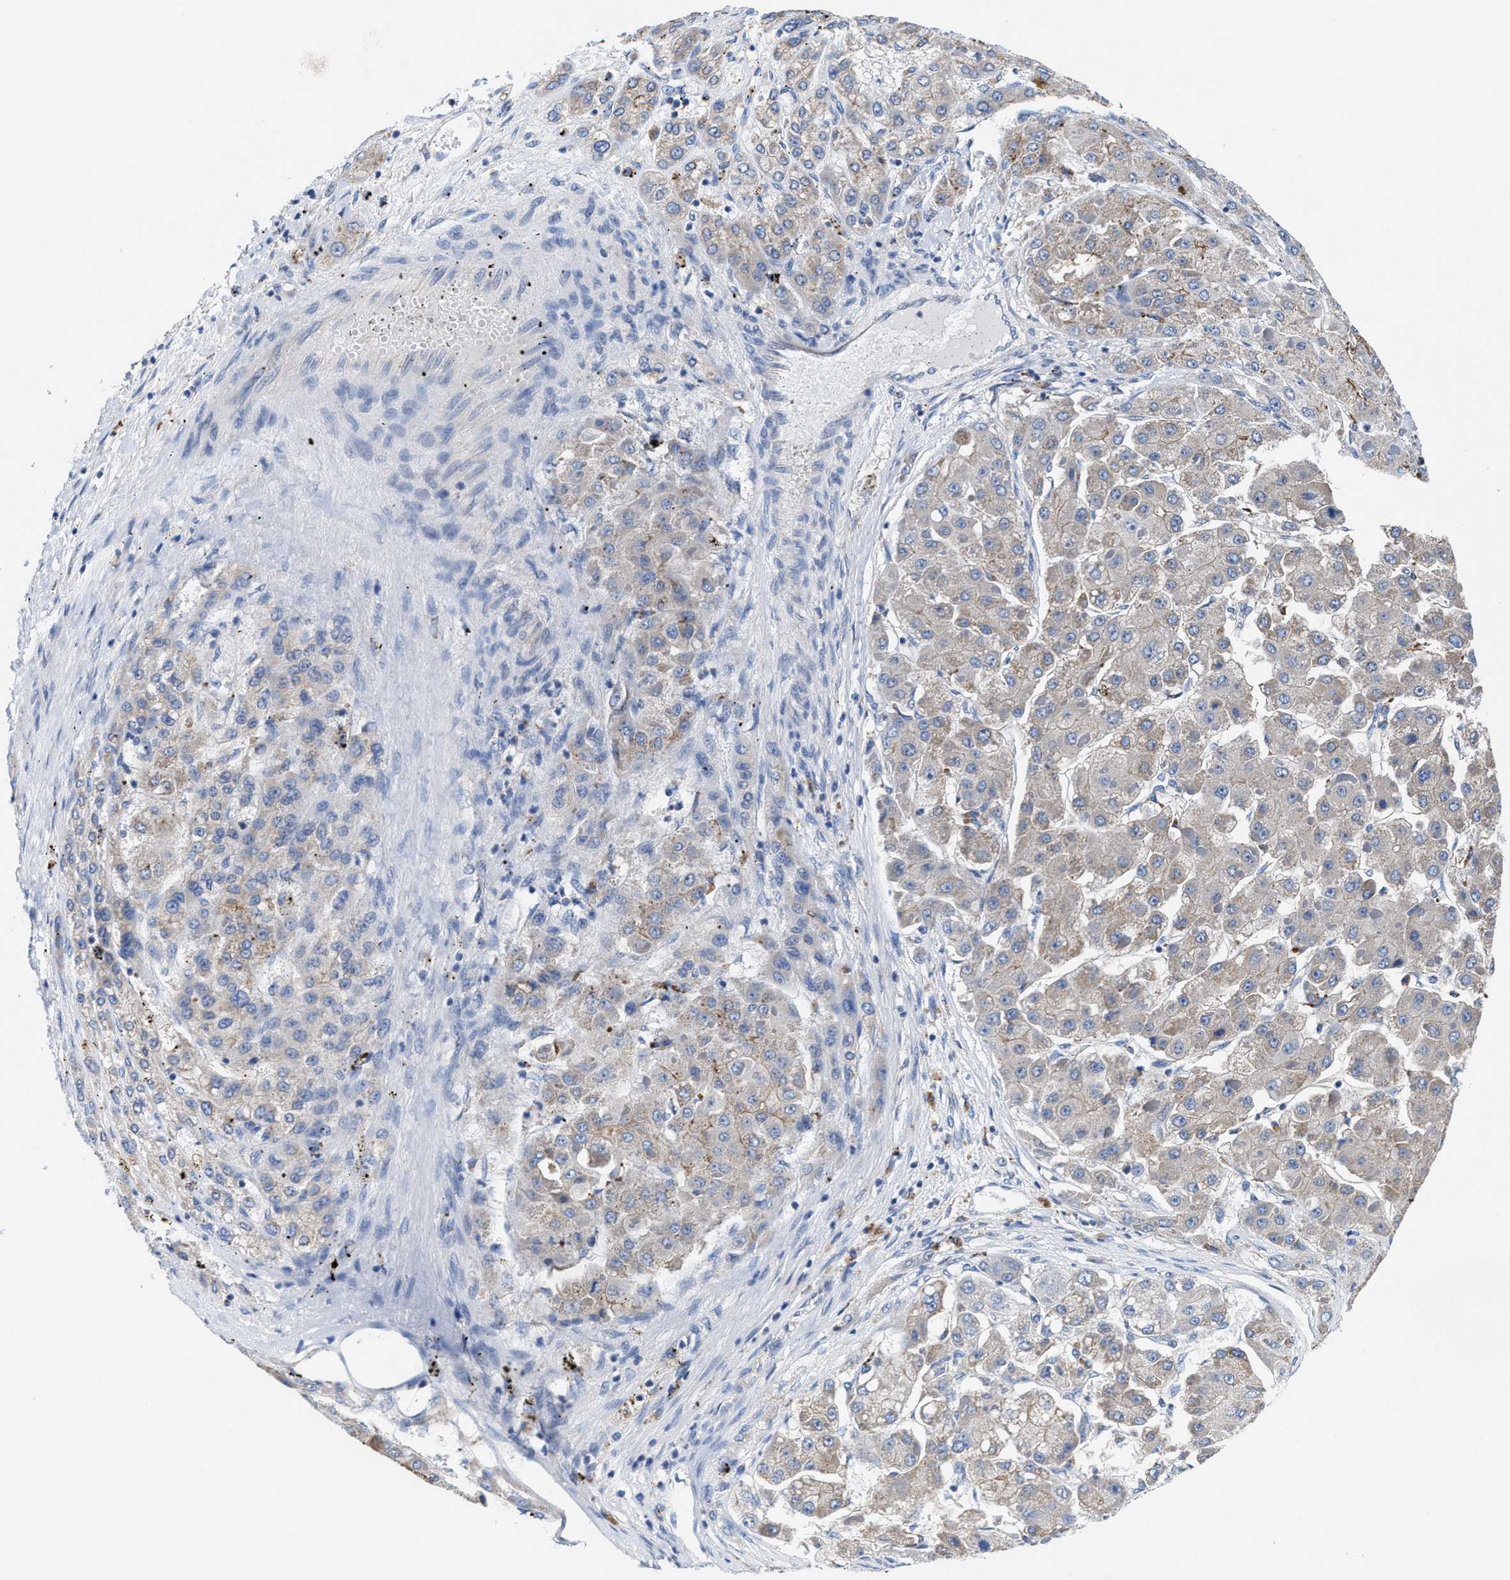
{"staining": {"intensity": "weak", "quantity": "25%-75%", "location": "cytoplasmic/membranous"}, "tissue": "liver cancer", "cell_type": "Tumor cells", "image_type": "cancer", "snomed": [{"axis": "morphology", "description": "Carcinoma, Hepatocellular, NOS"}, {"axis": "topography", "description": "Liver"}], "caption": "Immunohistochemistry (IHC) of human liver cancer reveals low levels of weak cytoplasmic/membranous positivity in about 25%-75% of tumor cells.", "gene": "TMEM30A", "patient": {"sex": "female", "age": 73}}